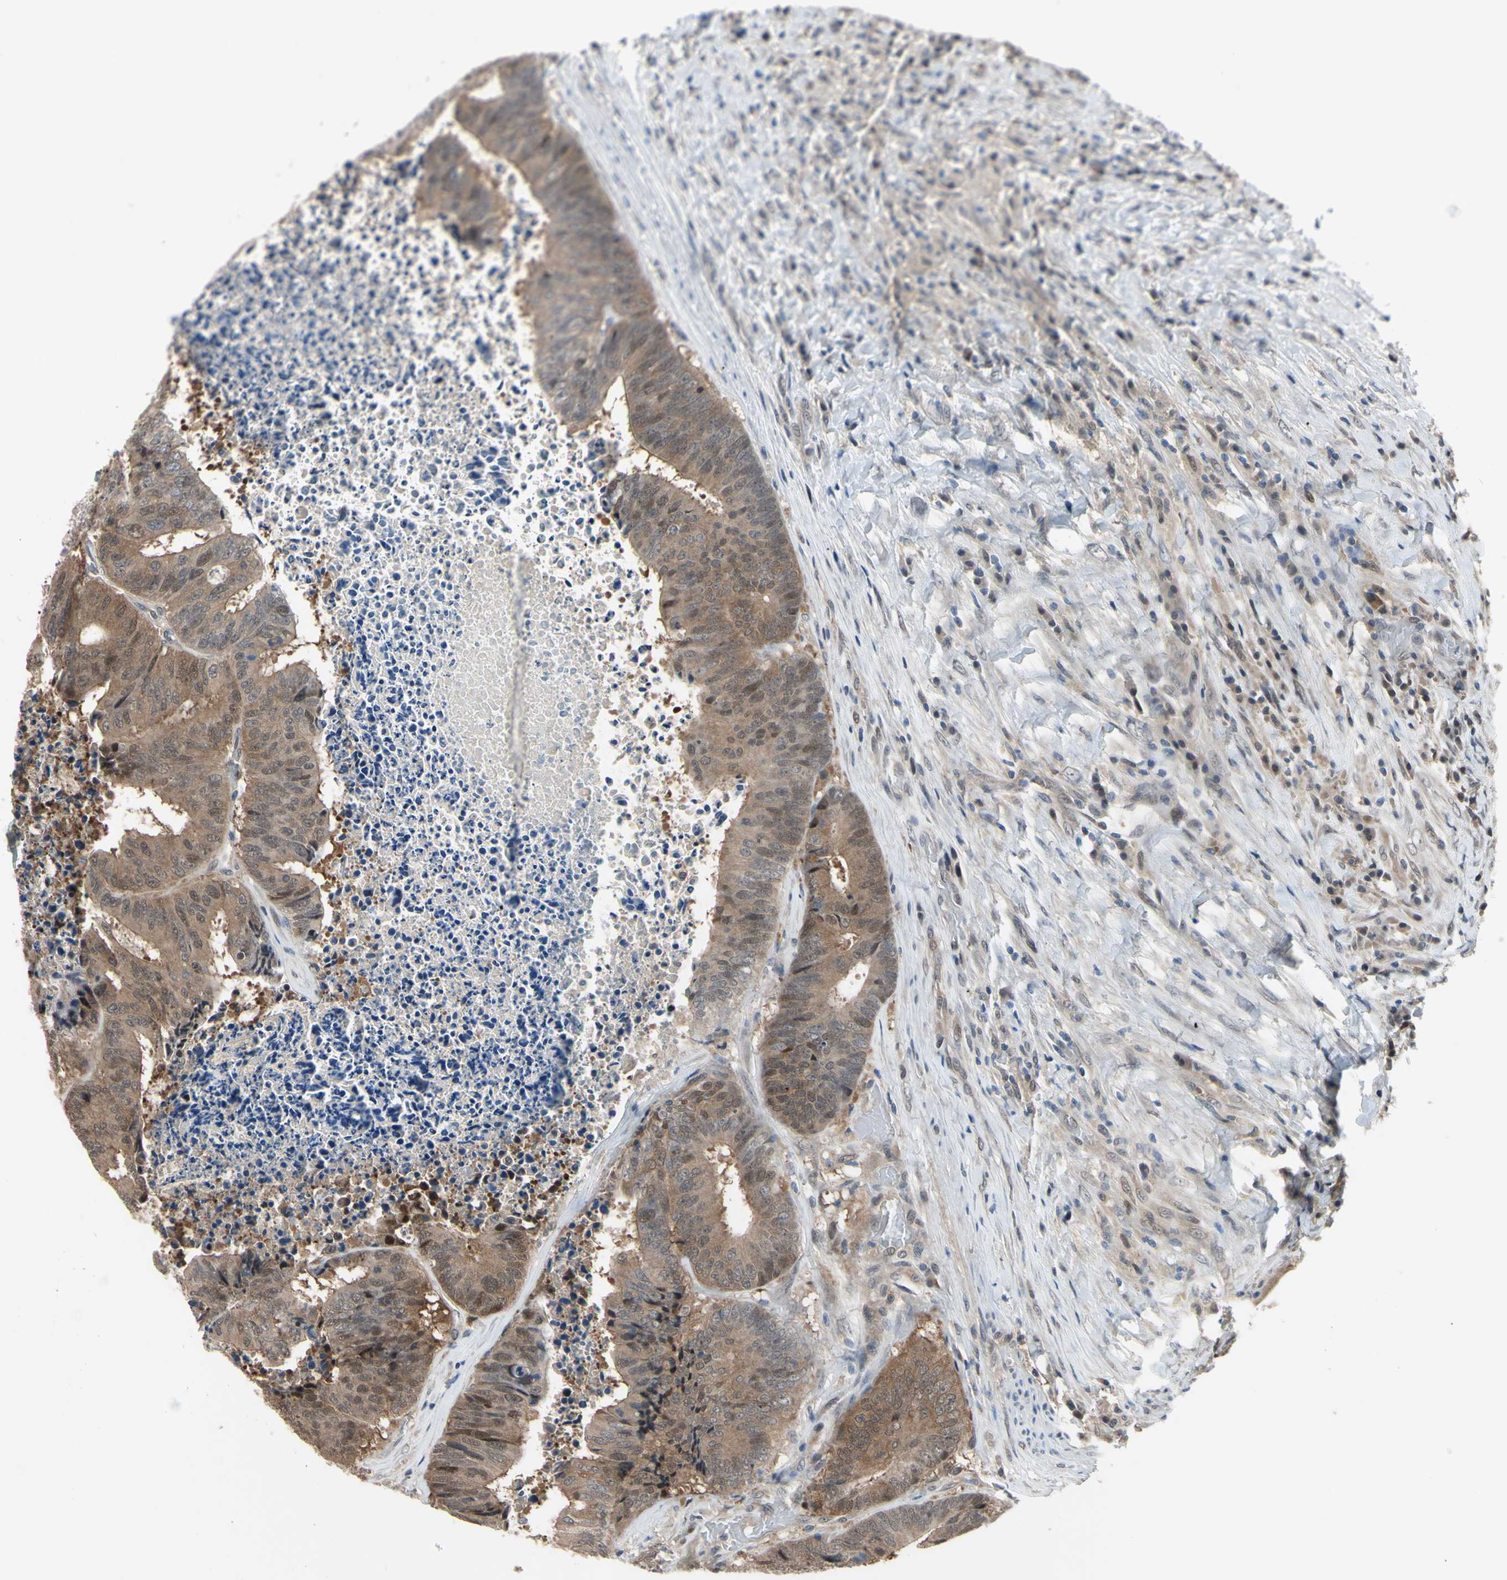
{"staining": {"intensity": "moderate", "quantity": ">75%", "location": "cytoplasmic/membranous,nuclear"}, "tissue": "colorectal cancer", "cell_type": "Tumor cells", "image_type": "cancer", "snomed": [{"axis": "morphology", "description": "Adenocarcinoma, NOS"}, {"axis": "topography", "description": "Rectum"}], "caption": "Tumor cells show moderate cytoplasmic/membranous and nuclear staining in about >75% of cells in colorectal adenocarcinoma.", "gene": "HSPA4", "patient": {"sex": "male", "age": 72}}